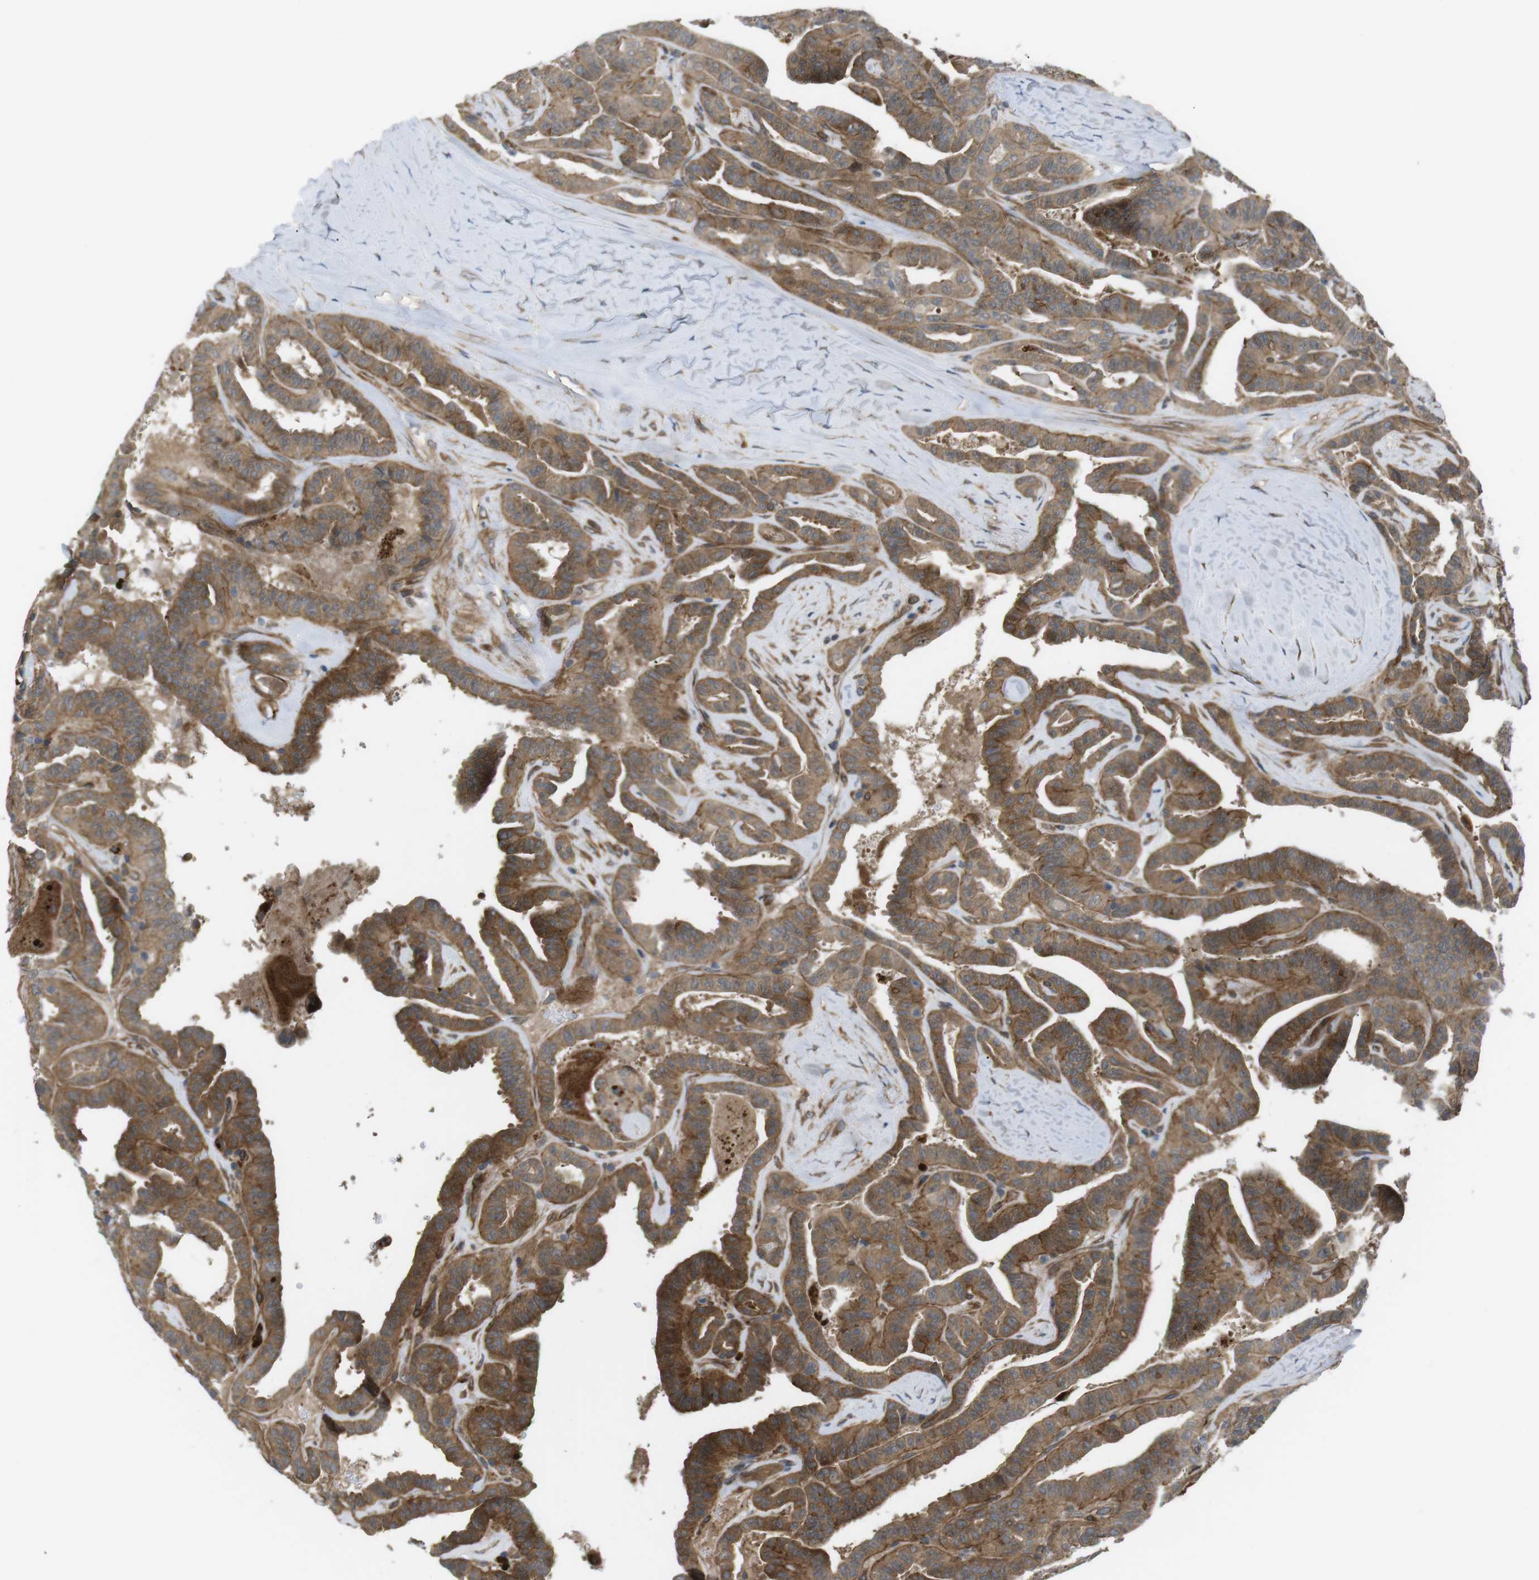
{"staining": {"intensity": "strong", "quantity": ">75%", "location": "cytoplasmic/membranous"}, "tissue": "thyroid cancer", "cell_type": "Tumor cells", "image_type": "cancer", "snomed": [{"axis": "morphology", "description": "Papillary adenocarcinoma, NOS"}, {"axis": "topography", "description": "Thyroid gland"}], "caption": "Thyroid cancer (papillary adenocarcinoma) tissue shows strong cytoplasmic/membranous expression in approximately >75% of tumor cells", "gene": "KANK2", "patient": {"sex": "male", "age": 77}}